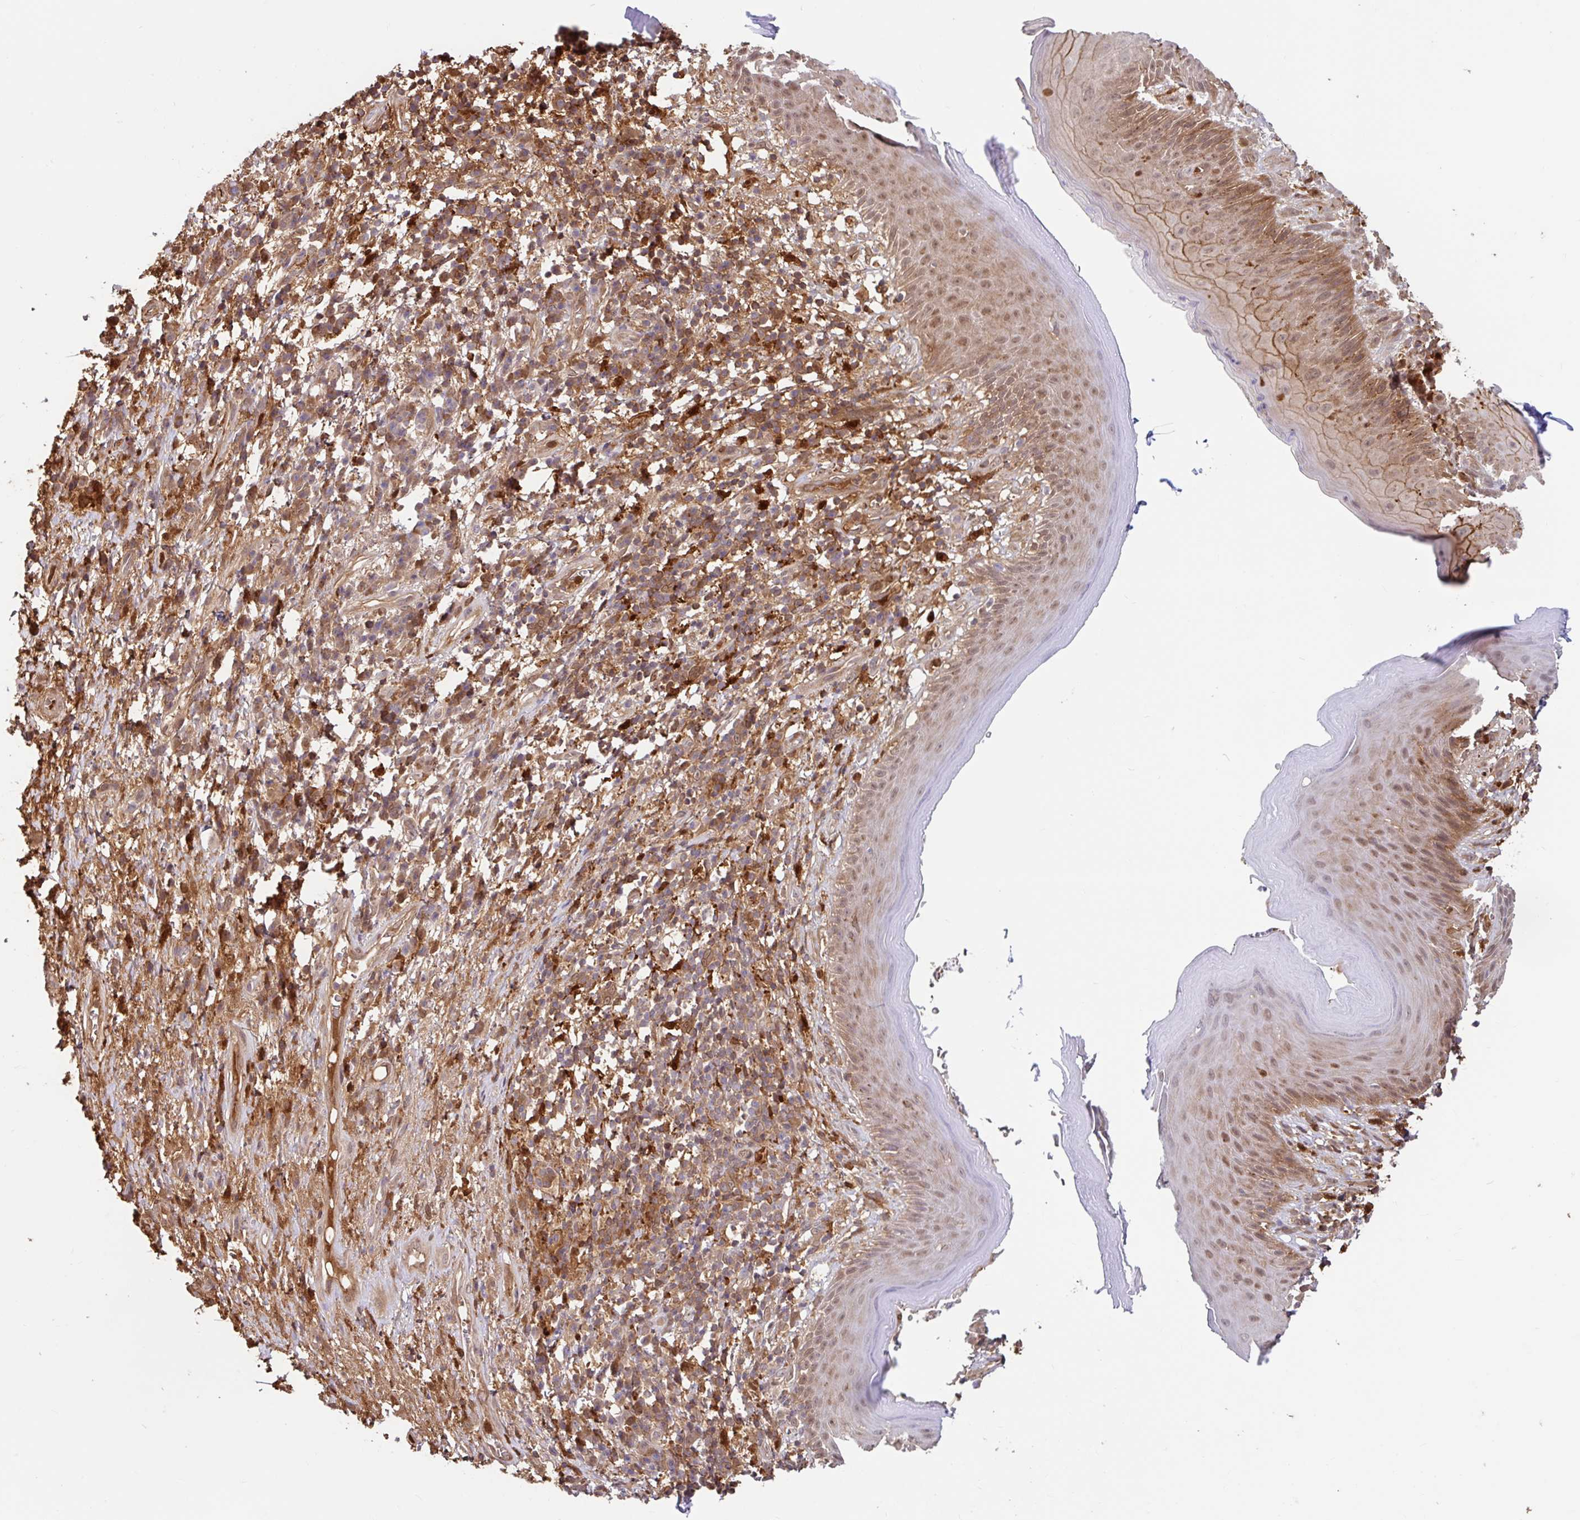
{"staining": {"intensity": "moderate", "quantity": ">75%", "location": "cytoplasmic/membranous,nuclear"}, "tissue": "skin", "cell_type": "Epidermal cells", "image_type": "normal", "snomed": [{"axis": "morphology", "description": "Normal tissue, NOS"}, {"axis": "topography", "description": "Anal"}], "caption": "Skin stained with a brown dye displays moderate cytoplasmic/membranous,nuclear positive expression in approximately >75% of epidermal cells.", "gene": "BLVRA", "patient": {"sex": "male", "age": 78}}